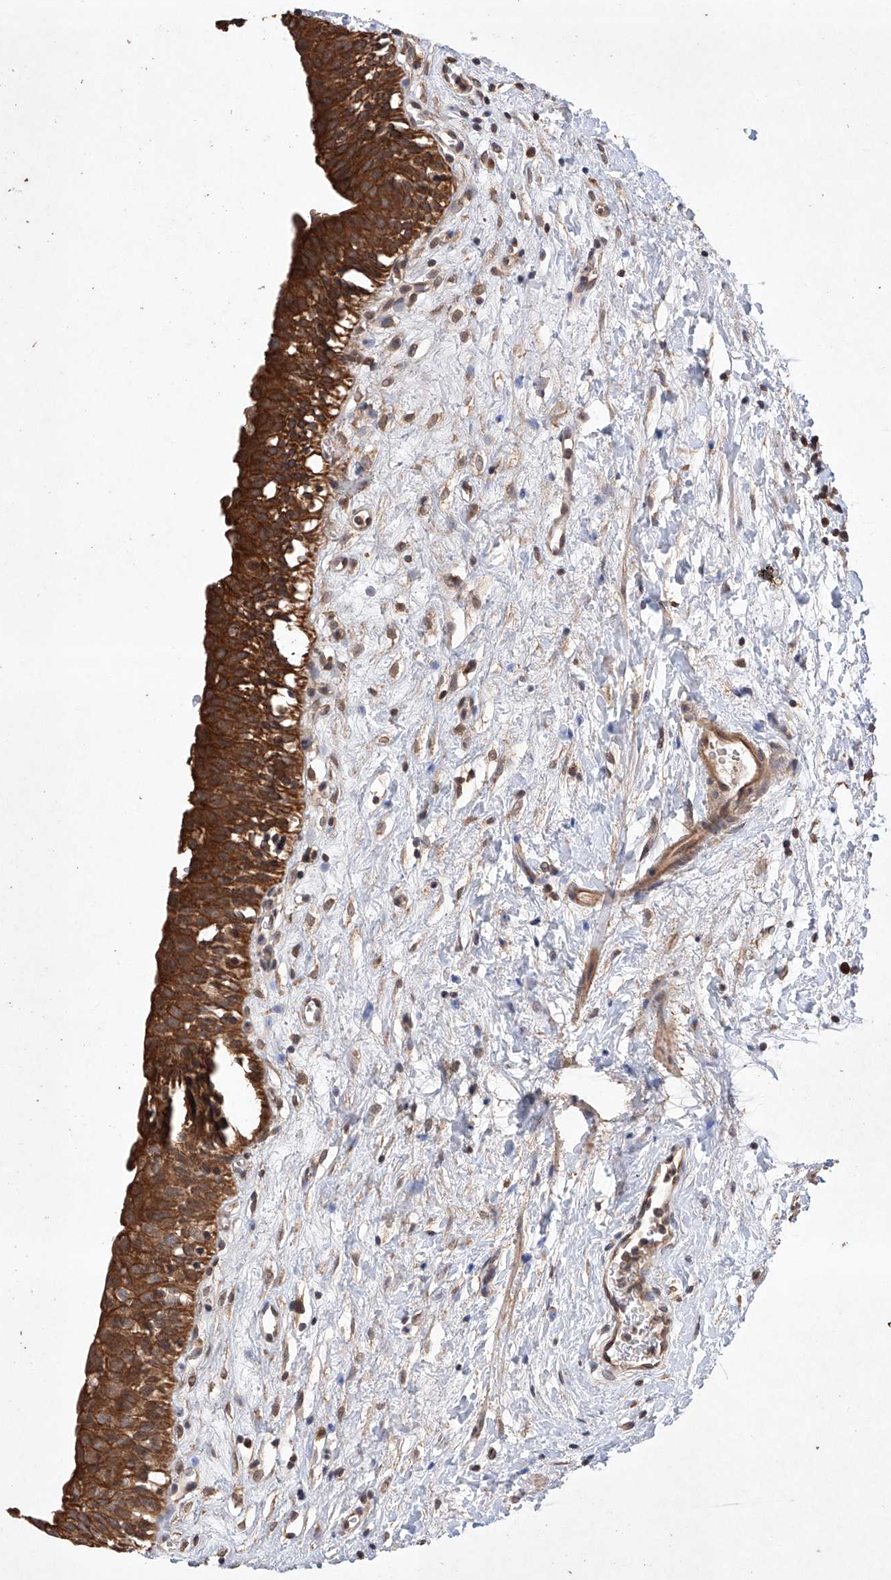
{"staining": {"intensity": "strong", "quantity": ">75%", "location": "cytoplasmic/membranous"}, "tissue": "urinary bladder", "cell_type": "Urothelial cells", "image_type": "normal", "snomed": [{"axis": "morphology", "description": "Normal tissue, NOS"}, {"axis": "topography", "description": "Urinary bladder"}], "caption": "Immunohistochemical staining of benign urinary bladder shows high levels of strong cytoplasmic/membranous staining in approximately >75% of urothelial cells.", "gene": "LURAP1", "patient": {"sex": "male", "age": 51}}